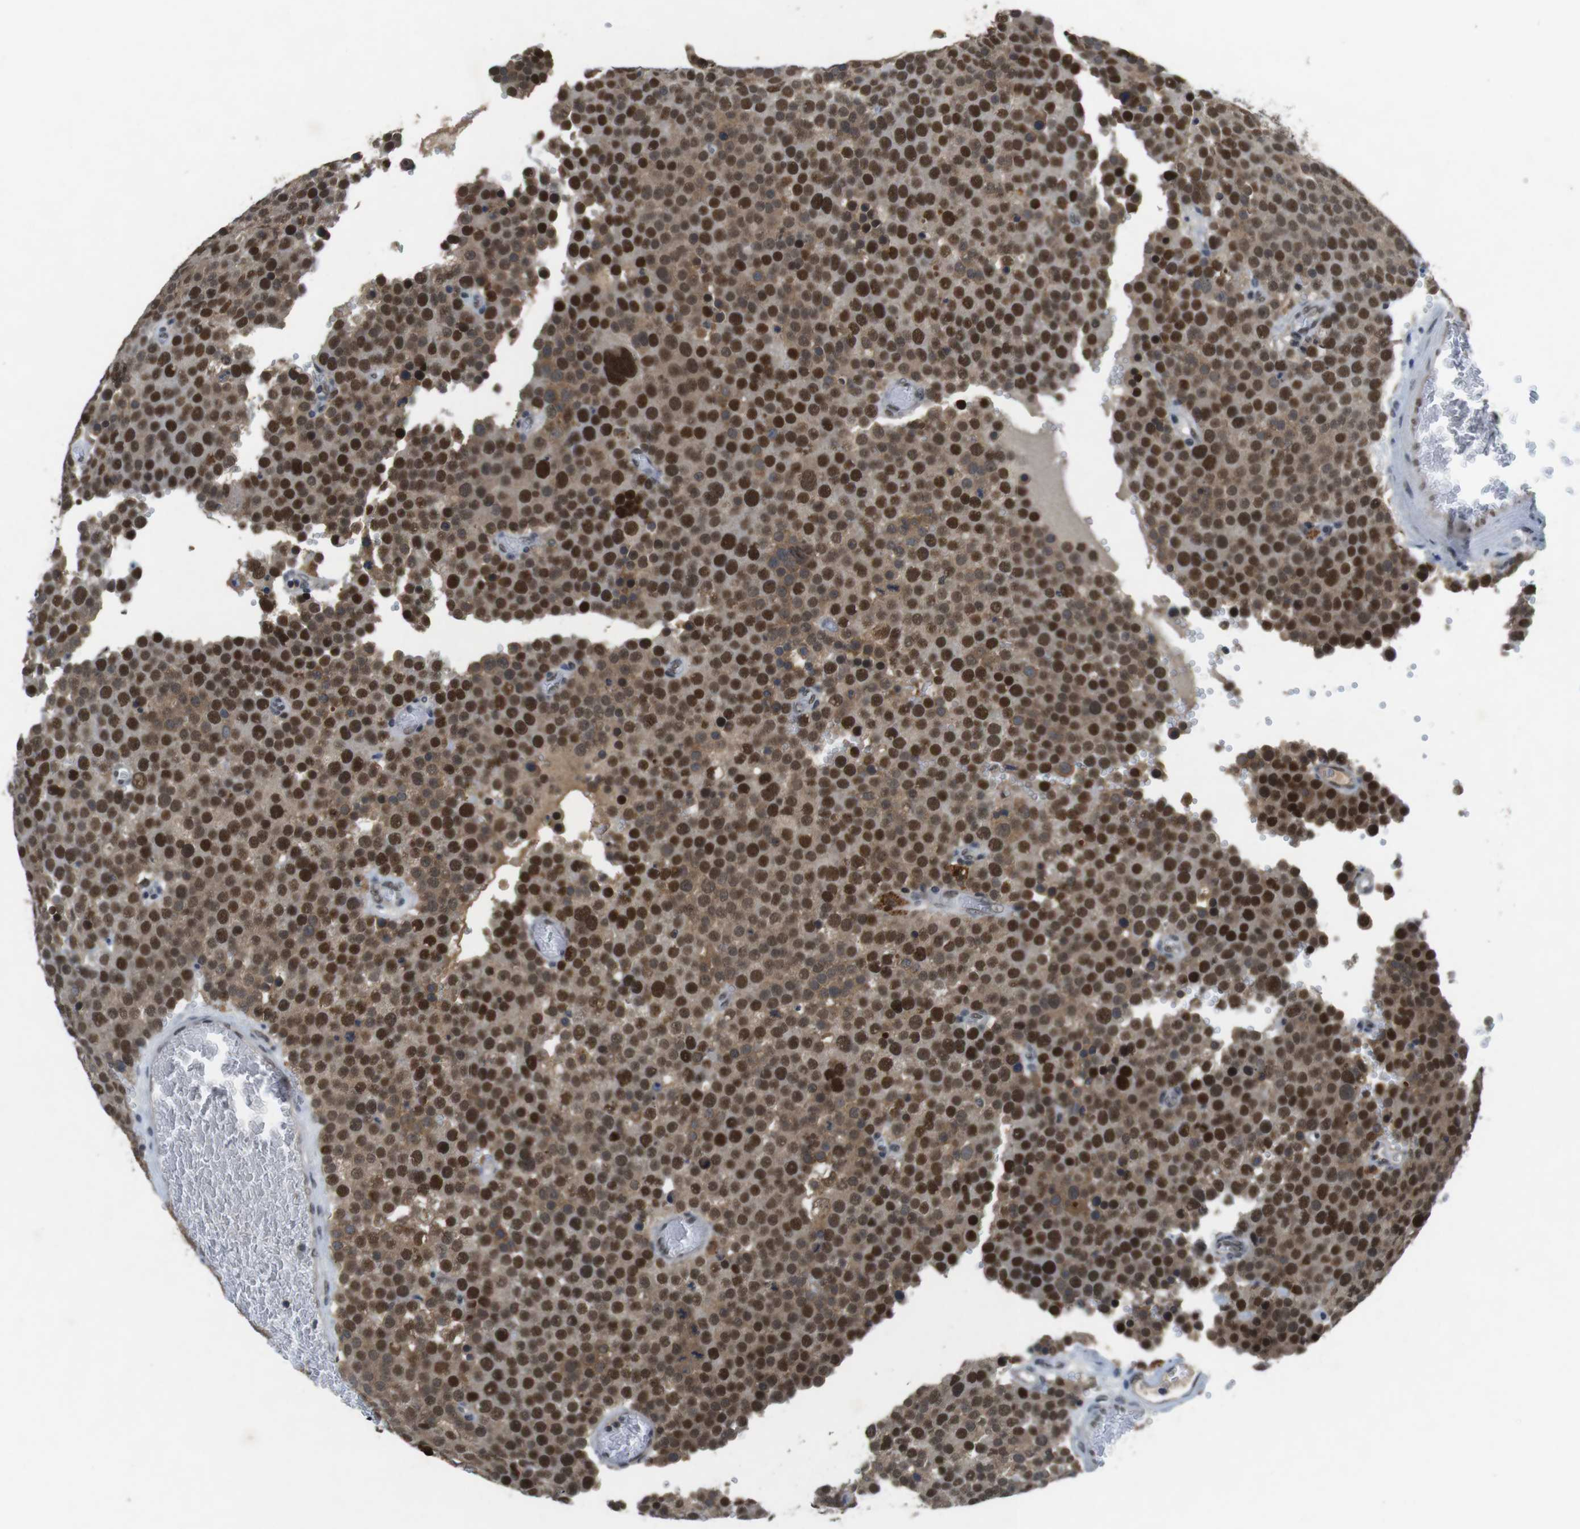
{"staining": {"intensity": "strong", "quantity": ">75%", "location": "cytoplasmic/membranous,nuclear"}, "tissue": "testis cancer", "cell_type": "Tumor cells", "image_type": "cancer", "snomed": [{"axis": "morphology", "description": "Normal tissue, NOS"}, {"axis": "morphology", "description": "Seminoma, NOS"}, {"axis": "topography", "description": "Testis"}], "caption": "This micrograph reveals testis cancer (seminoma) stained with immunohistochemistry to label a protein in brown. The cytoplasmic/membranous and nuclear of tumor cells show strong positivity for the protein. Nuclei are counter-stained blue.", "gene": "USP7", "patient": {"sex": "male", "age": 71}}